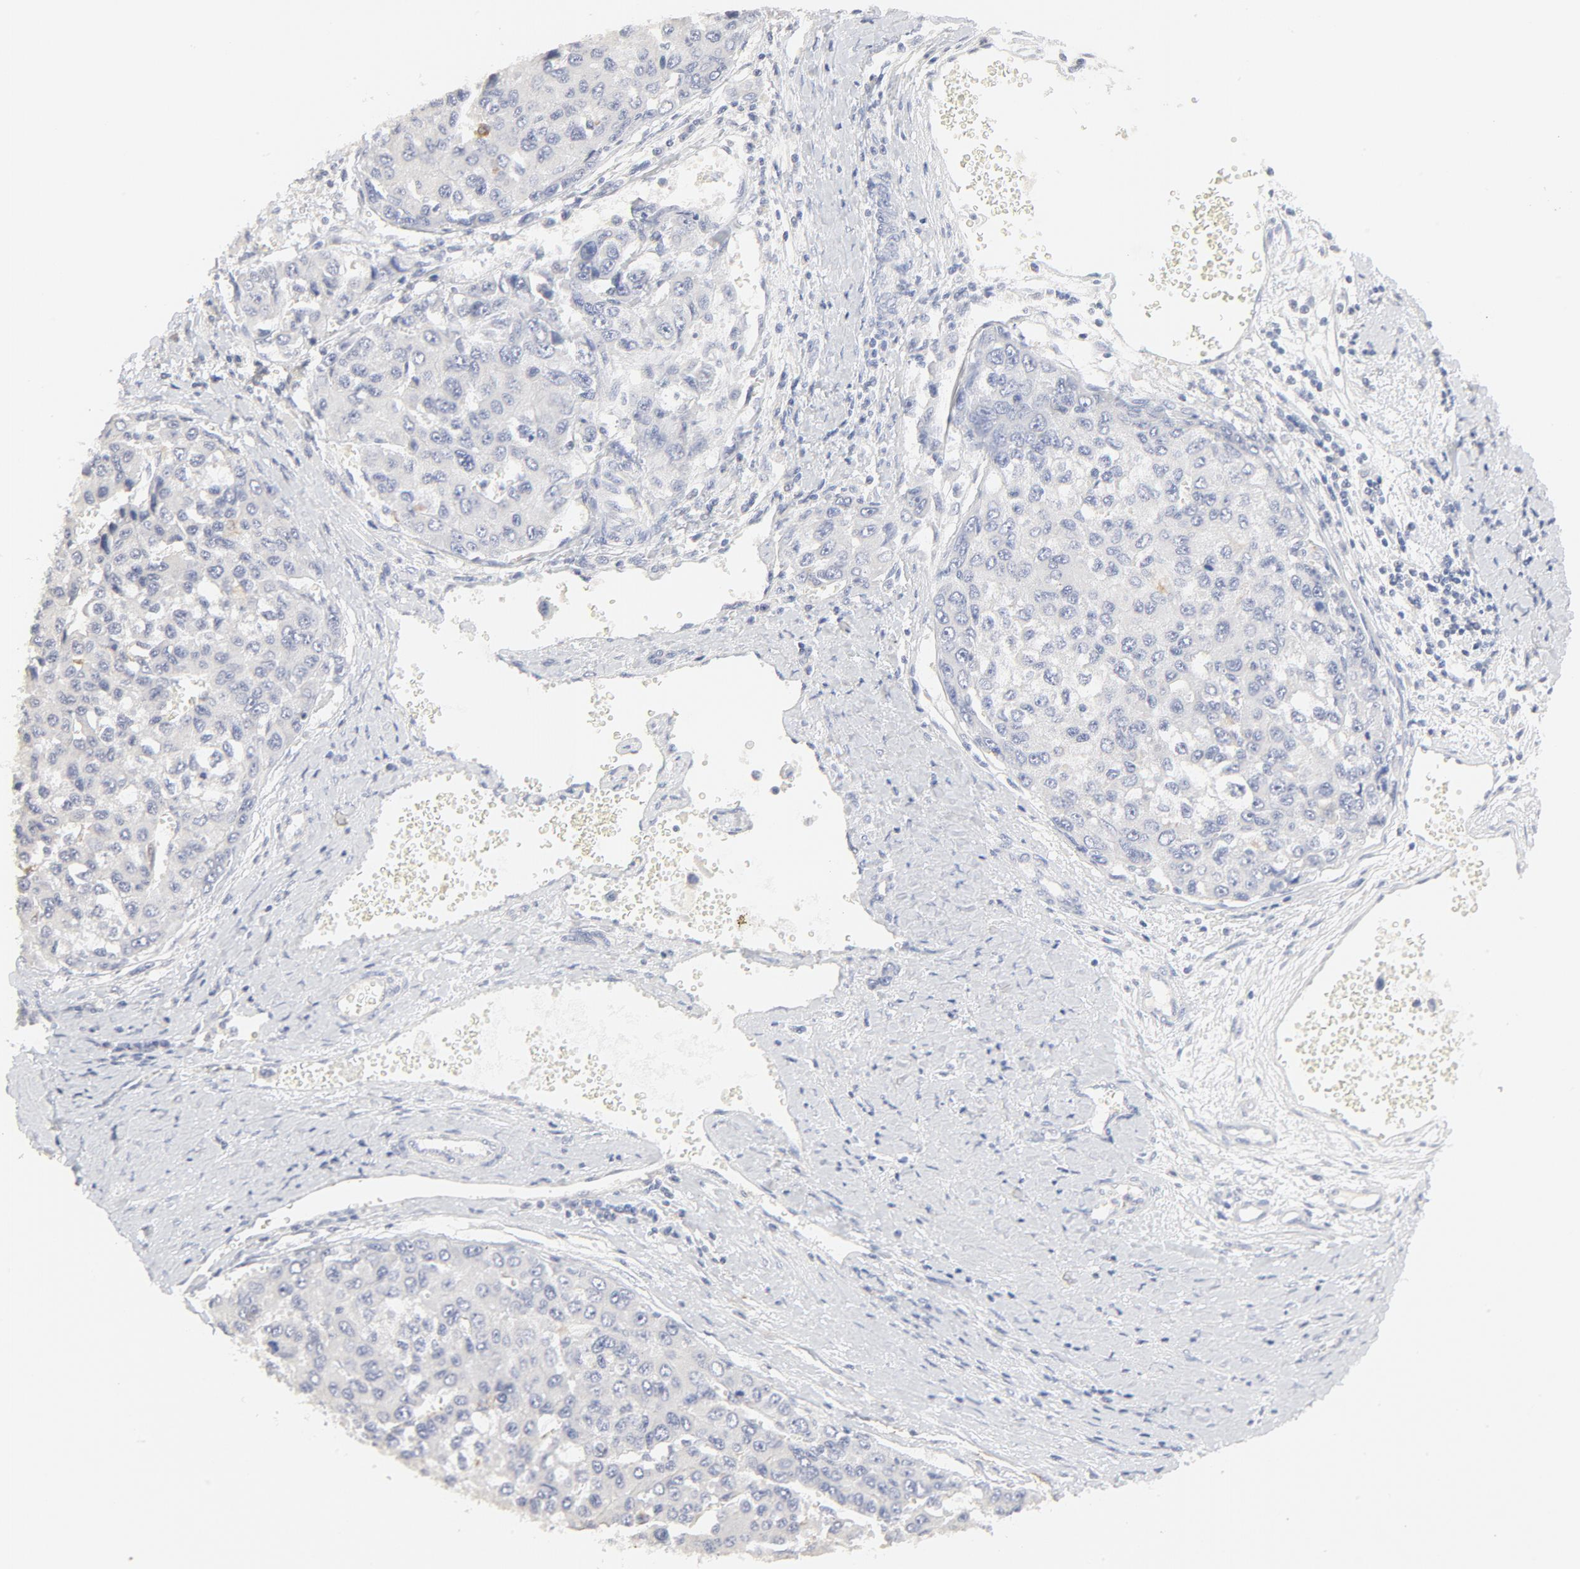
{"staining": {"intensity": "negative", "quantity": "none", "location": "none"}, "tissue": "liver cancer", "cell_type": "Tumor cells", "image_type": "cancer", "snomed": [{"axis": "morphology", "description": "Carcinoma, Hepatocellular, NOS"}, {"axis": "topography", "description": "Liver"}], "caption": "Hepatocellular carcinoma (liver) stained for a protein using immunohistochemistry (IHC) exhibits no expression tumor cells.", "gene": "FCGBP", "patient": {"sex": "female", "age": 66}}